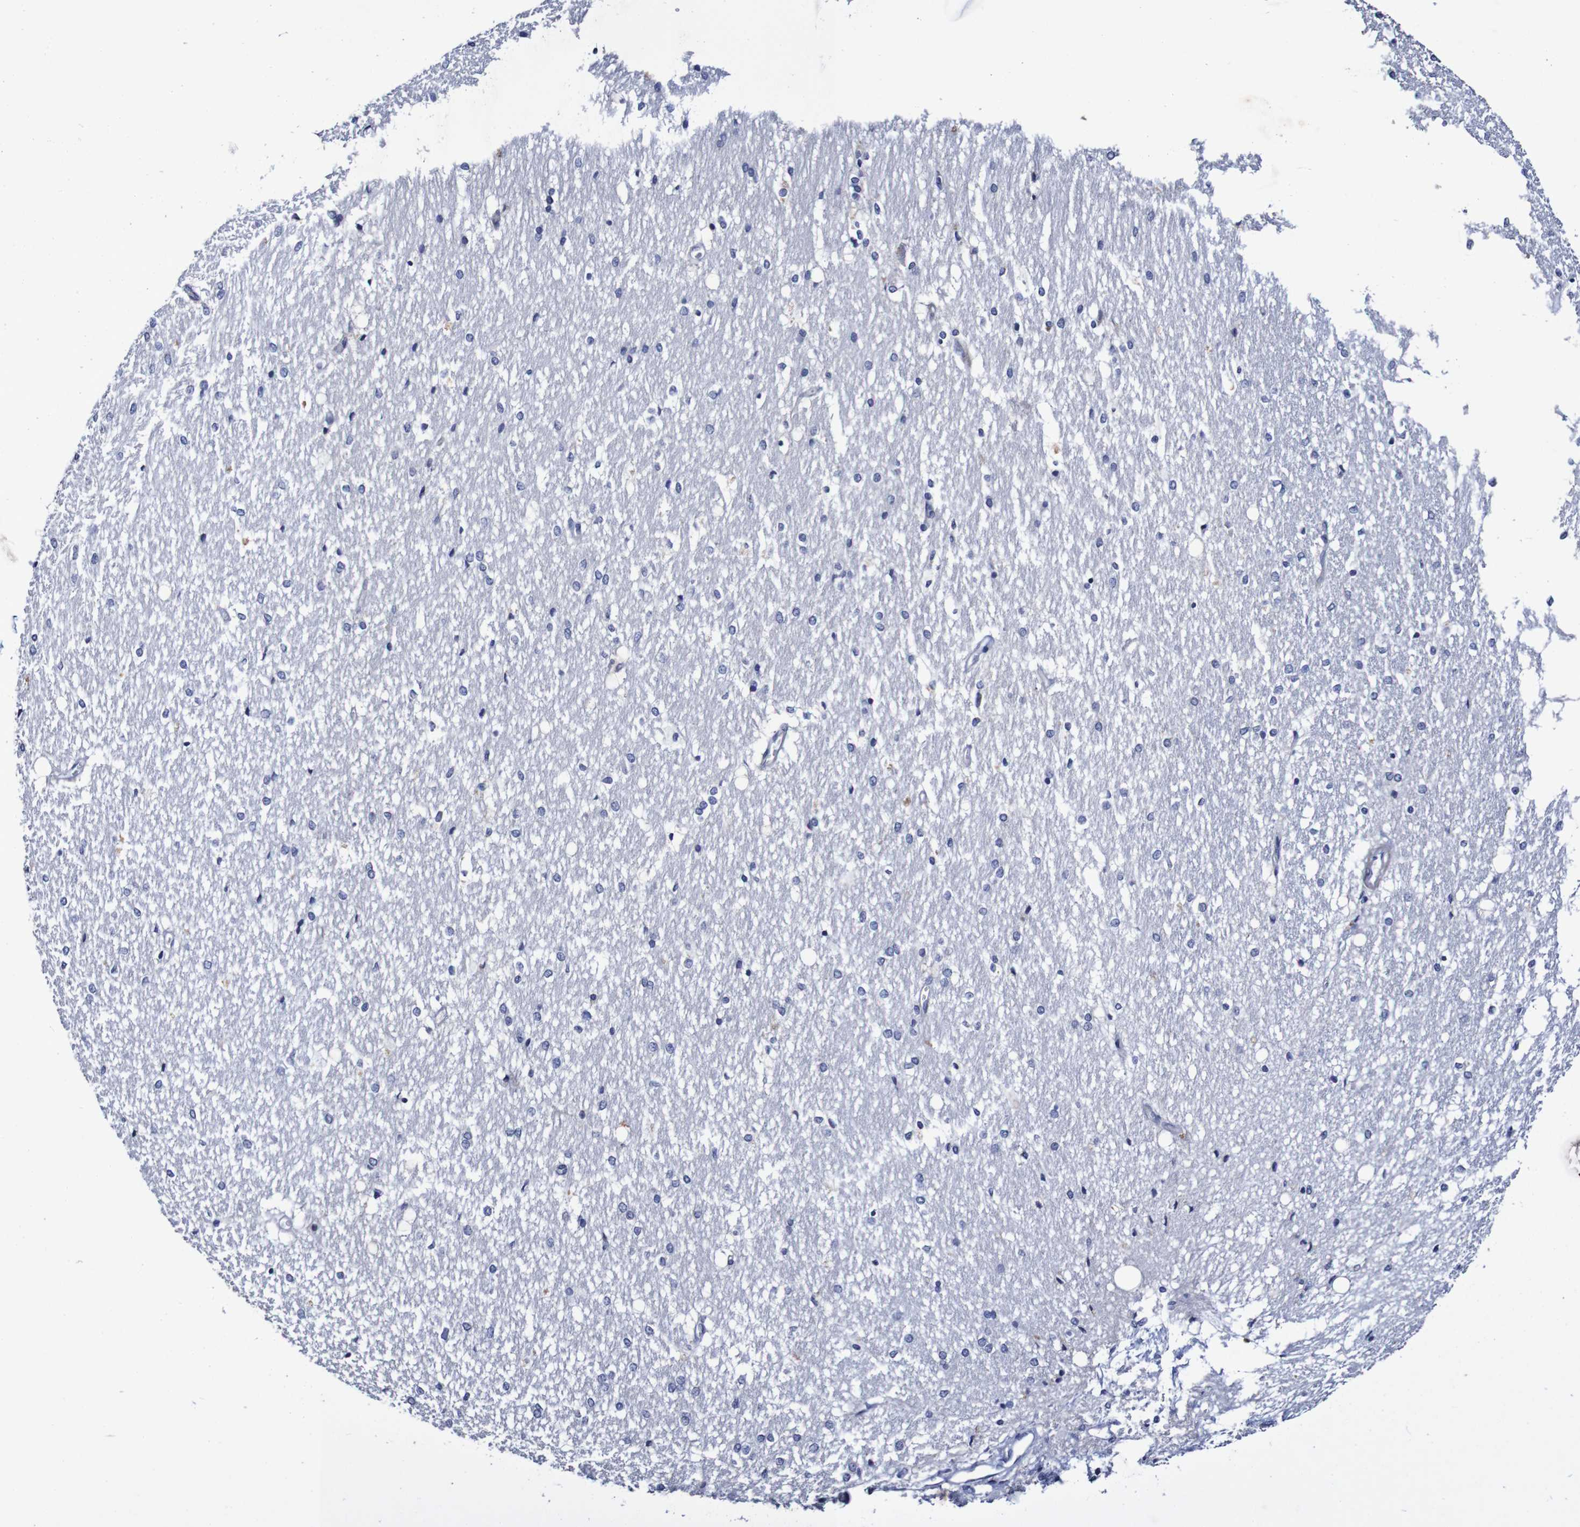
{"staining": {"intensity": "negative", "quantity": "none", "location": "none"}, "tissue": "hippocampus", "cell_type": "Glial cells", "image_type": "normal", "snomed": [{"axis": "morphology", "description": "Normal tissue, NOS"}, {"axis": "topography", "description": "Hippocampus"}], "caption": "Immunohistochemistry photomicrograph of benign hippocampus: human hippocampus stained with DAB shows no significant protein expression in glial cells.", "gene": "ACVR1C", "patient": {"sex": "female", "age": 19}}